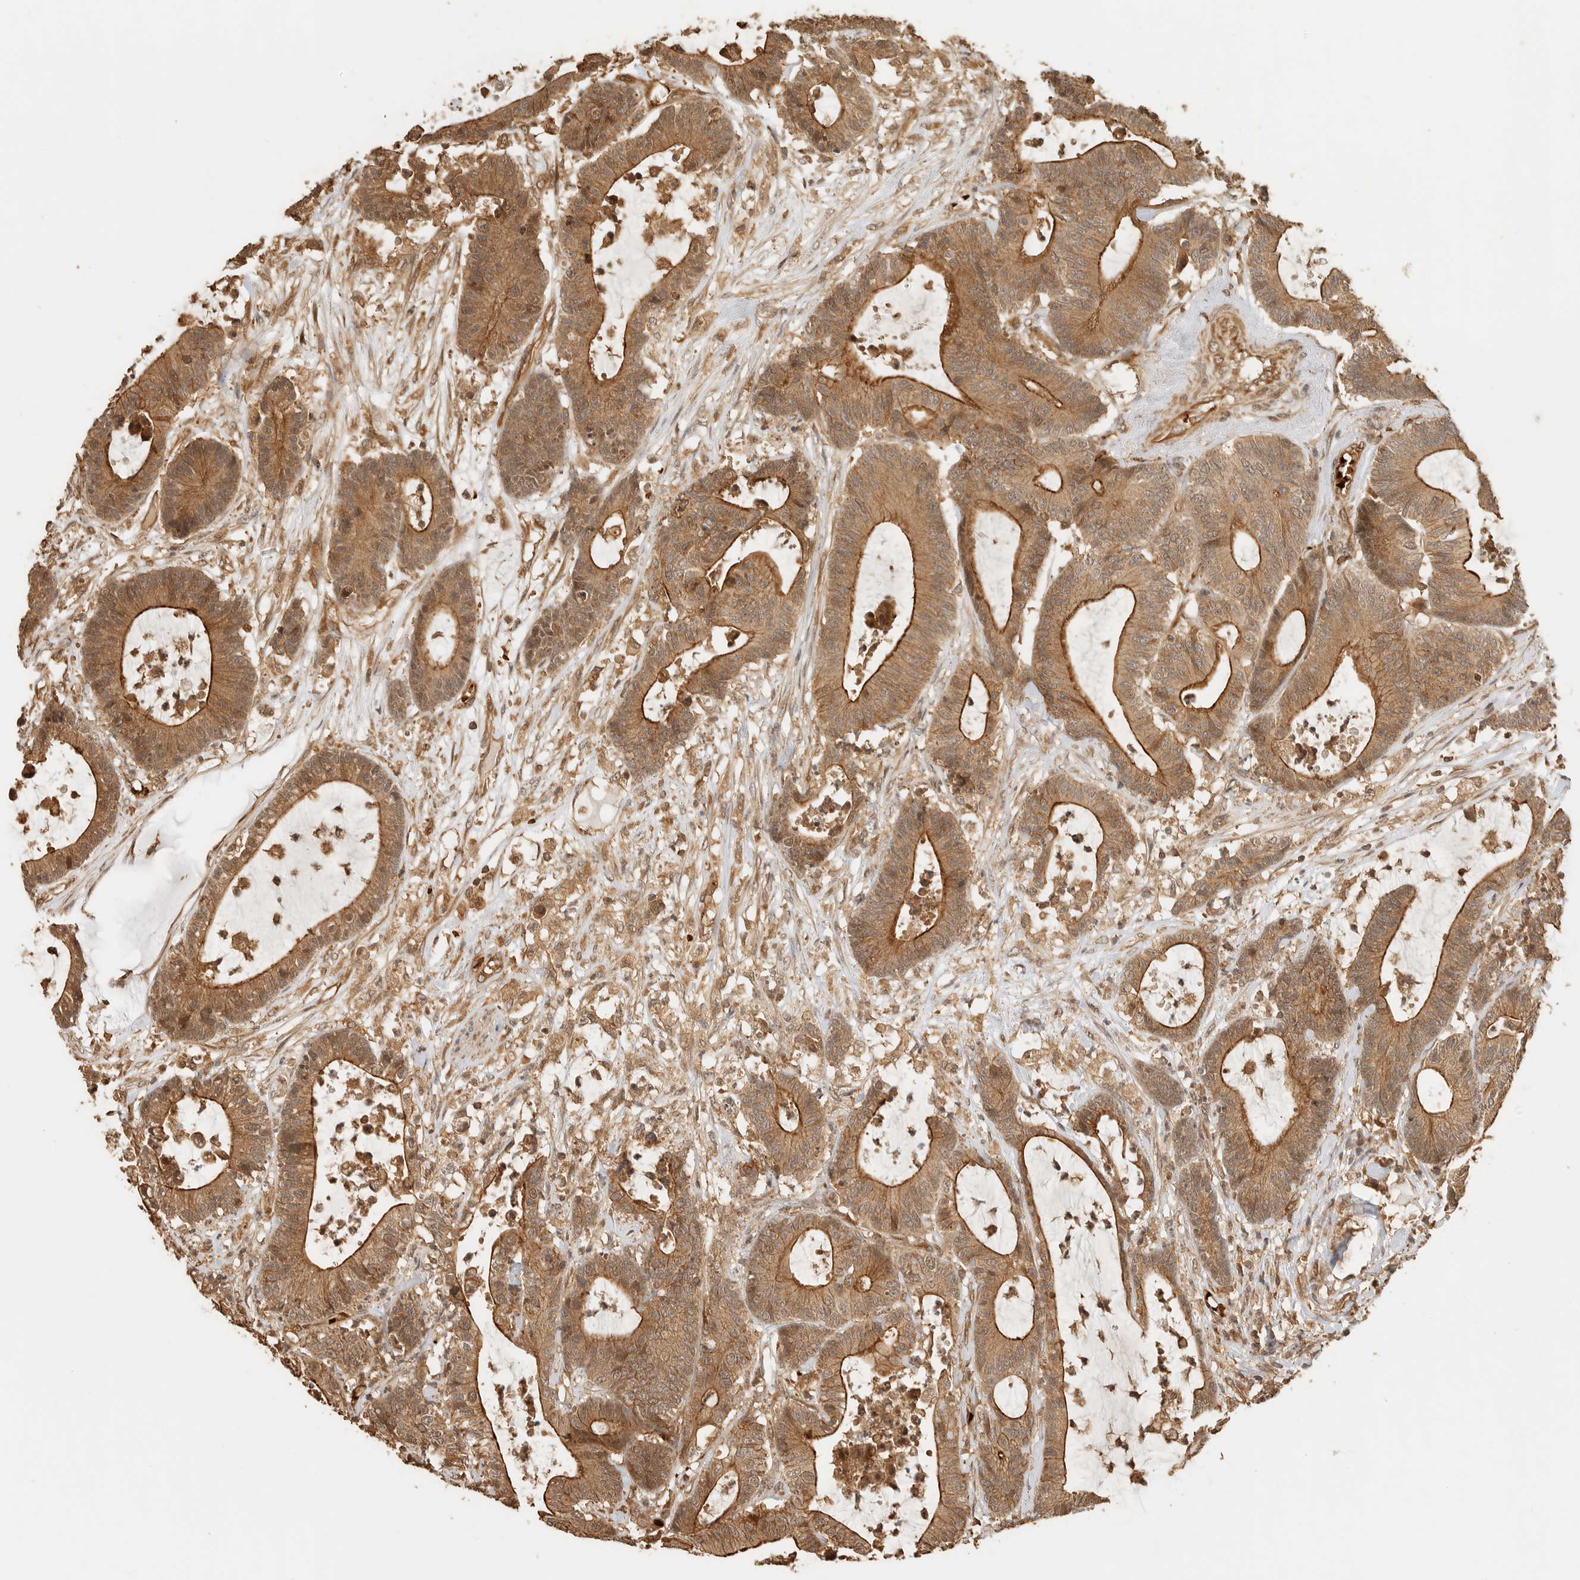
{"staining": {"intensity": "moderate", "quantity": ">75%", "location": "cytoplasmic/membranous"}, "tissue": "colorectal cancer", "cell_type": "Tumor cells", "image_type": "cancer", "snomed": [{"axis": "morphology", "description": "Adenocarcinoma, NOS"}, {"axis": "topography", "description": "Colon"}], "caption": "Protein expression by immunohistochemistry (IHC) exhibits moderate cytoplasmic/membranous staining in approximately >75% of tumor cells in adenocarcinoma (colorectal).", "gene": "OTUD6B", "patient": {"sex": "female", "age": 84}}